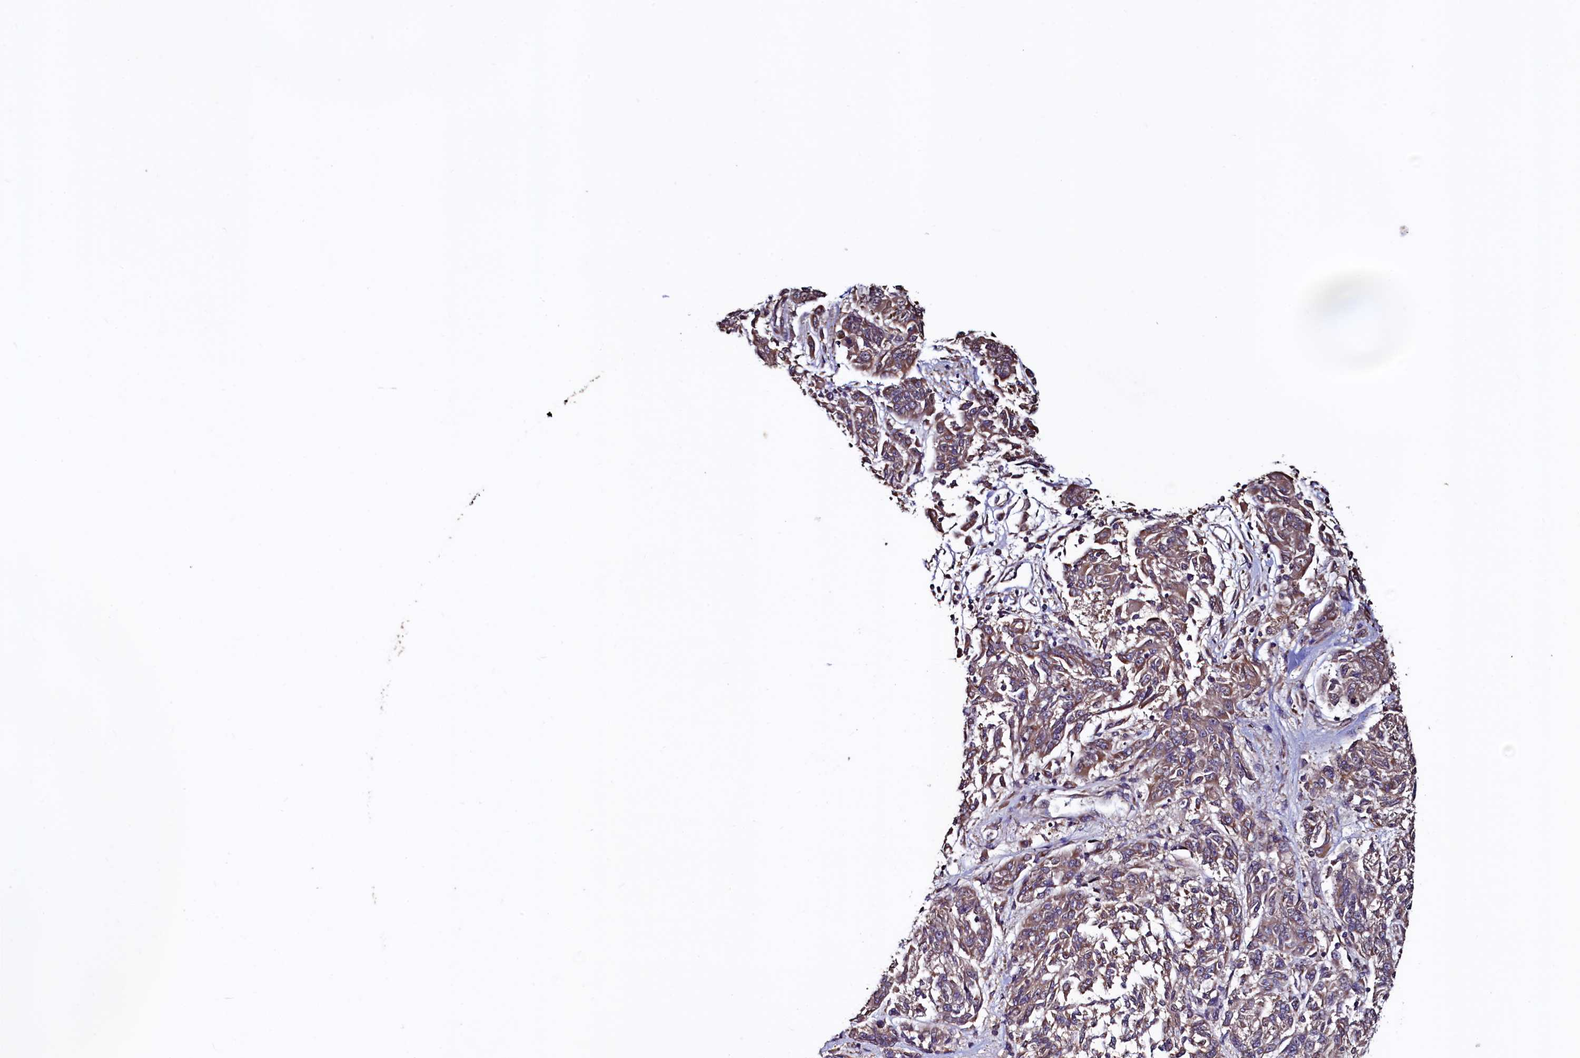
{"staining": {"intensity": "moderate", "quantity": "25%-75%", "location": "cytoplasmic/membranous"}, "tissue": "melanoma", "cell_type": "Tumor cells", "image_type": "cancer", "snomed": [{"axis": "morphology", "description": "Malignant melanoma, NOS"}, {"axis": "topography", "description": "Skin"}], "caption": "This is a photomicrograph of IHC staining of malignant melanoma, which shows moderate positivity in the cytoplasmic/membranous of tumor cells.", "gene": "RBFA", "patient": {"sex": "male", "age": 53}}